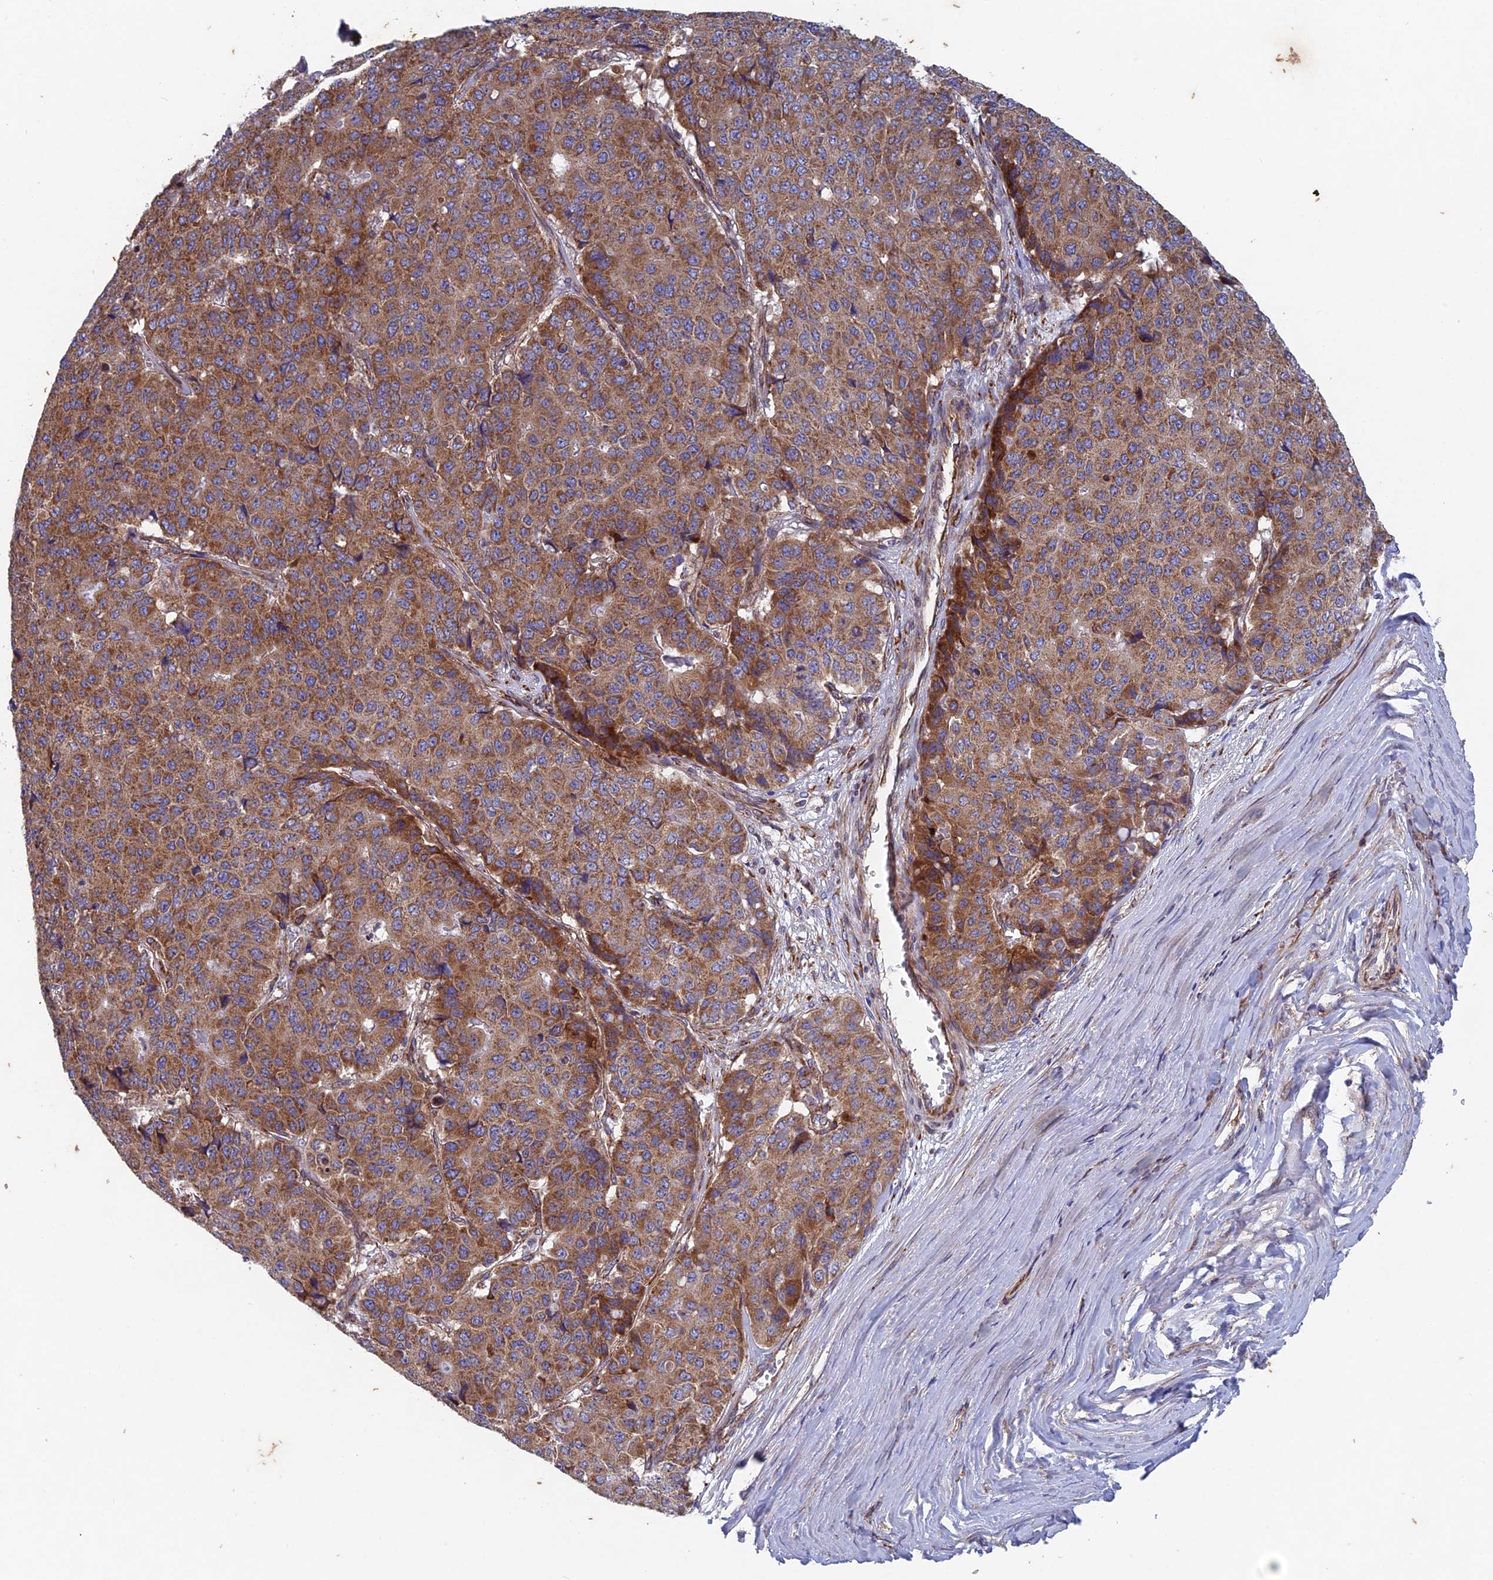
{"staining": {"intensity": "moderate", "quantity": ">75%", "location": "cytoplasmic/membranous"}, "tissue": "pancreatic cancer", "cell_type": "Tumor cells", "image_type": "cancer", "snomed": [{"axis": "morphology", "description": "Adenocarcinoma, NOS"}, {"axis": "topography", "description": "Pancreas"}], "caption": "This is an image of IHC staining of pancreatic cancer (adenocarcinoma), which shows moderate expression in the cytoplasmic/membranous of tumor cells.", "gene": "AP4S1", "patient": {"sex": "male", "age": 50}}